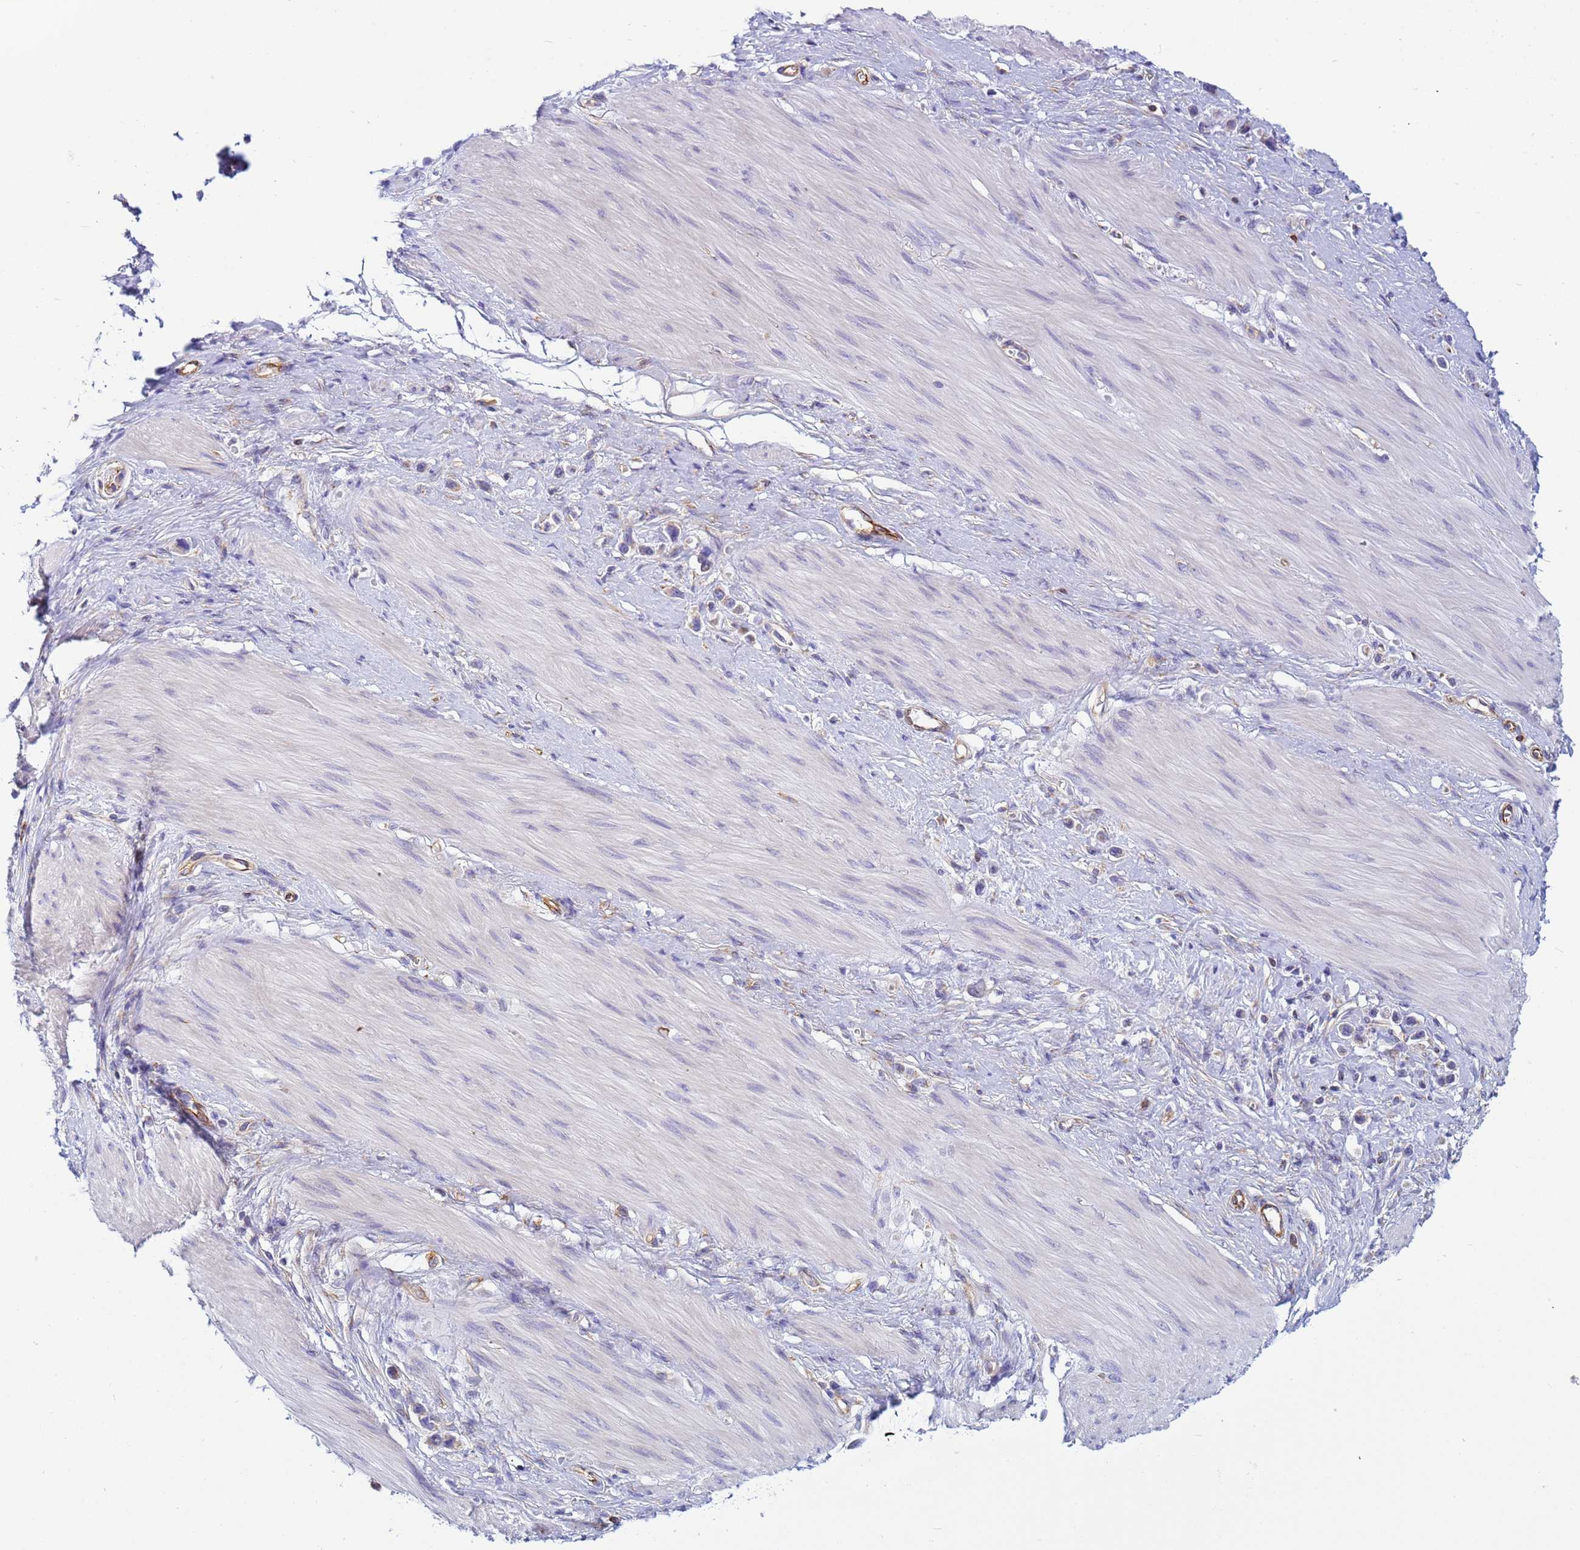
{"staining": {"intensity": "weak", "quantity": "<25%", "location": "cytoplasmic/membranous"}, "tissue": "stomach cancer", "cell_type": "Tumor cells", "image_type": "cancer", "snomed": [{"axis": "morphology", "description": "Adenocarcinoma, NOS"}, {"axis": "topography", "description": "Stomach"}], "caption": "Immunohistochemistry of human stomach cancer shows no staining in tumor cells.", "gene": "UBXN2B", "patient": {"sex": "female", "age": 65}}